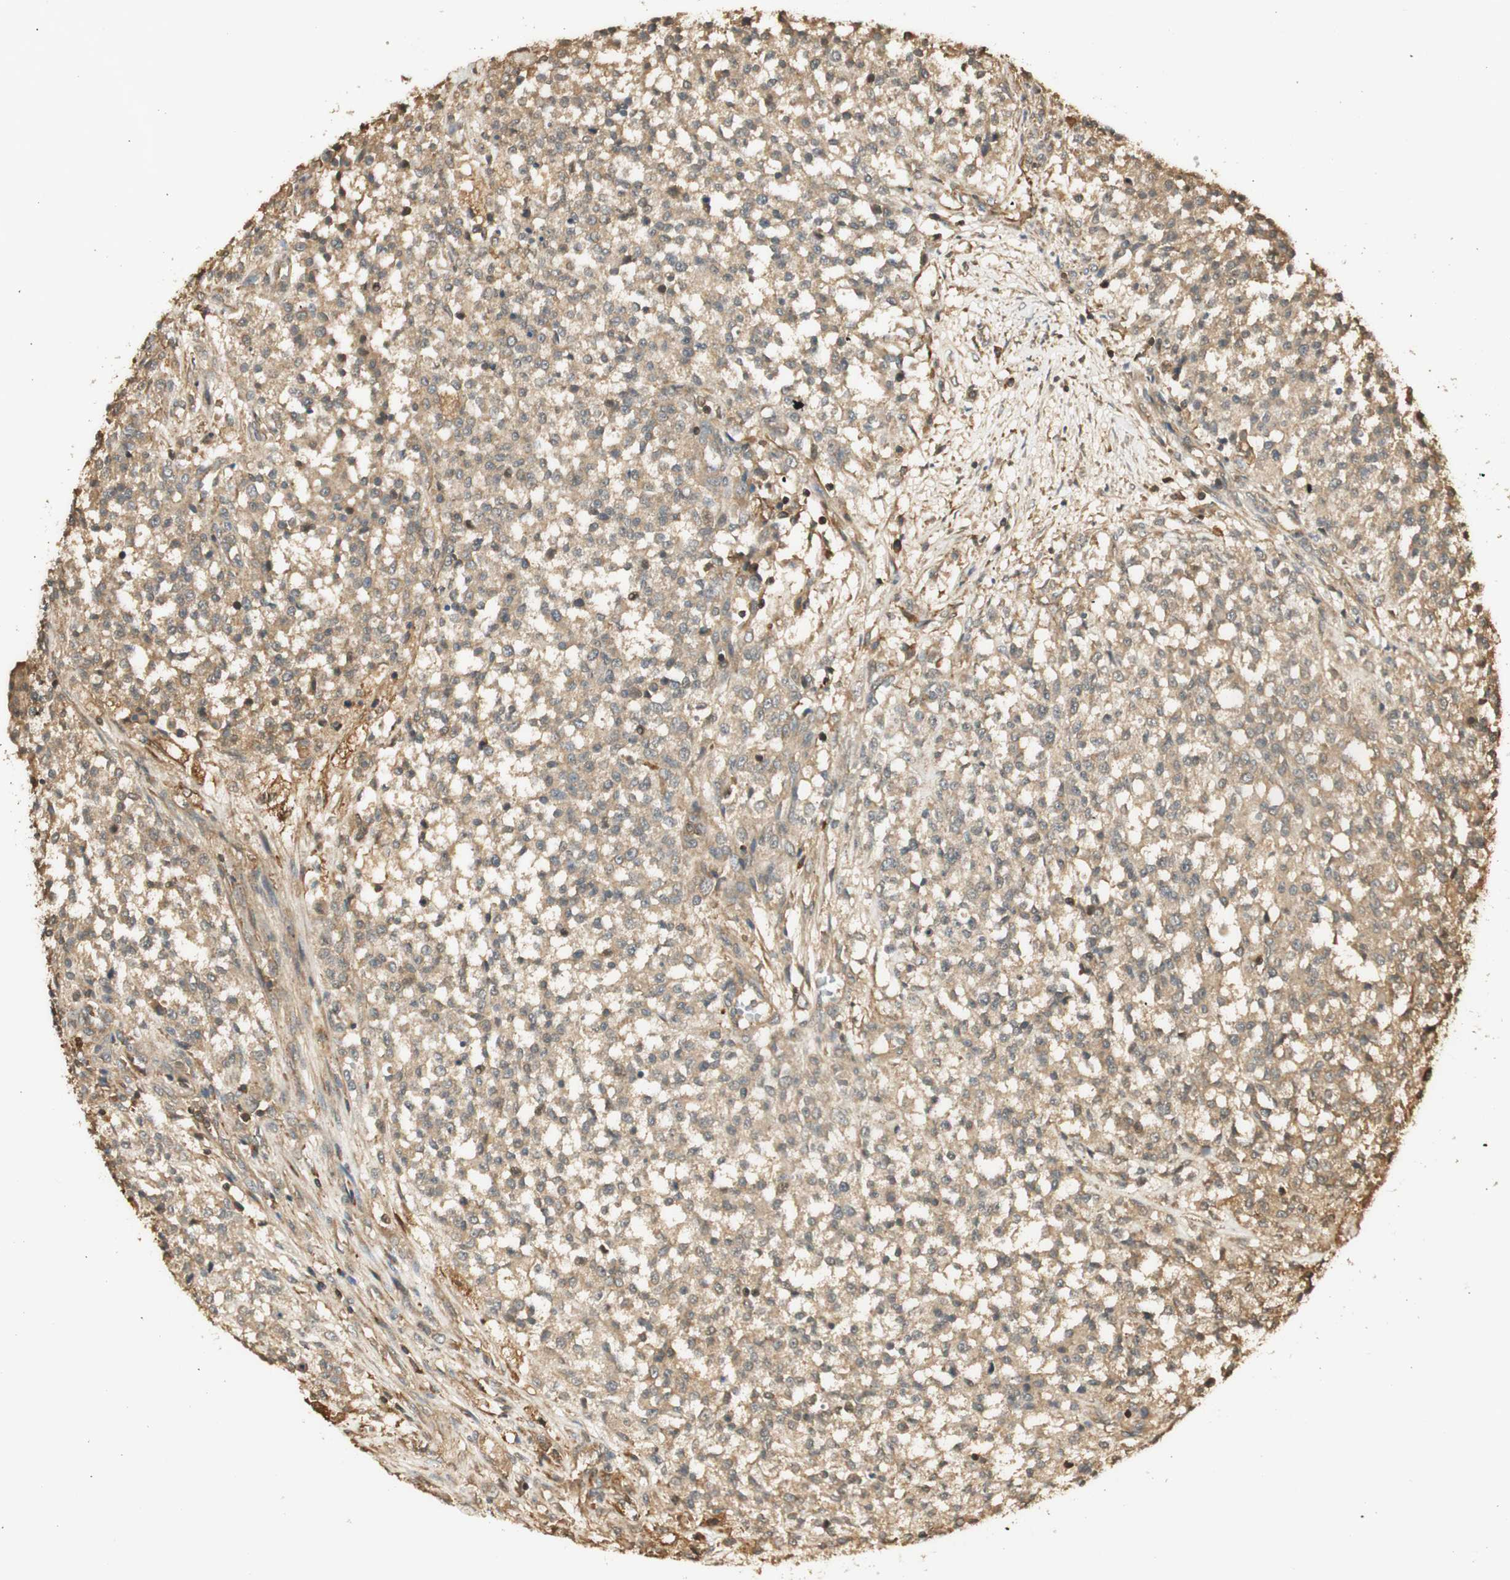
{"staining": {"intensity": "moderate", "quantity": ">75%", "location": "cytoplasmic/membranous"}, "tissue": "testis cancer", "cell_type": "Tumor cells", "image_type": "cancer", "snomed": [{"axis": "morphology", "description": "Seminoma, NOS"}, {"axis": "topography", "description": "Testis"}], "caption": "Moderate cytoplasmic/membranous expression for a protein is appreciated in about >75% of tumor cells of testis cancer using immunohistochemistry (IHC).", "gene": "AGER", "patient": {"sex": "male", "age": 59}}